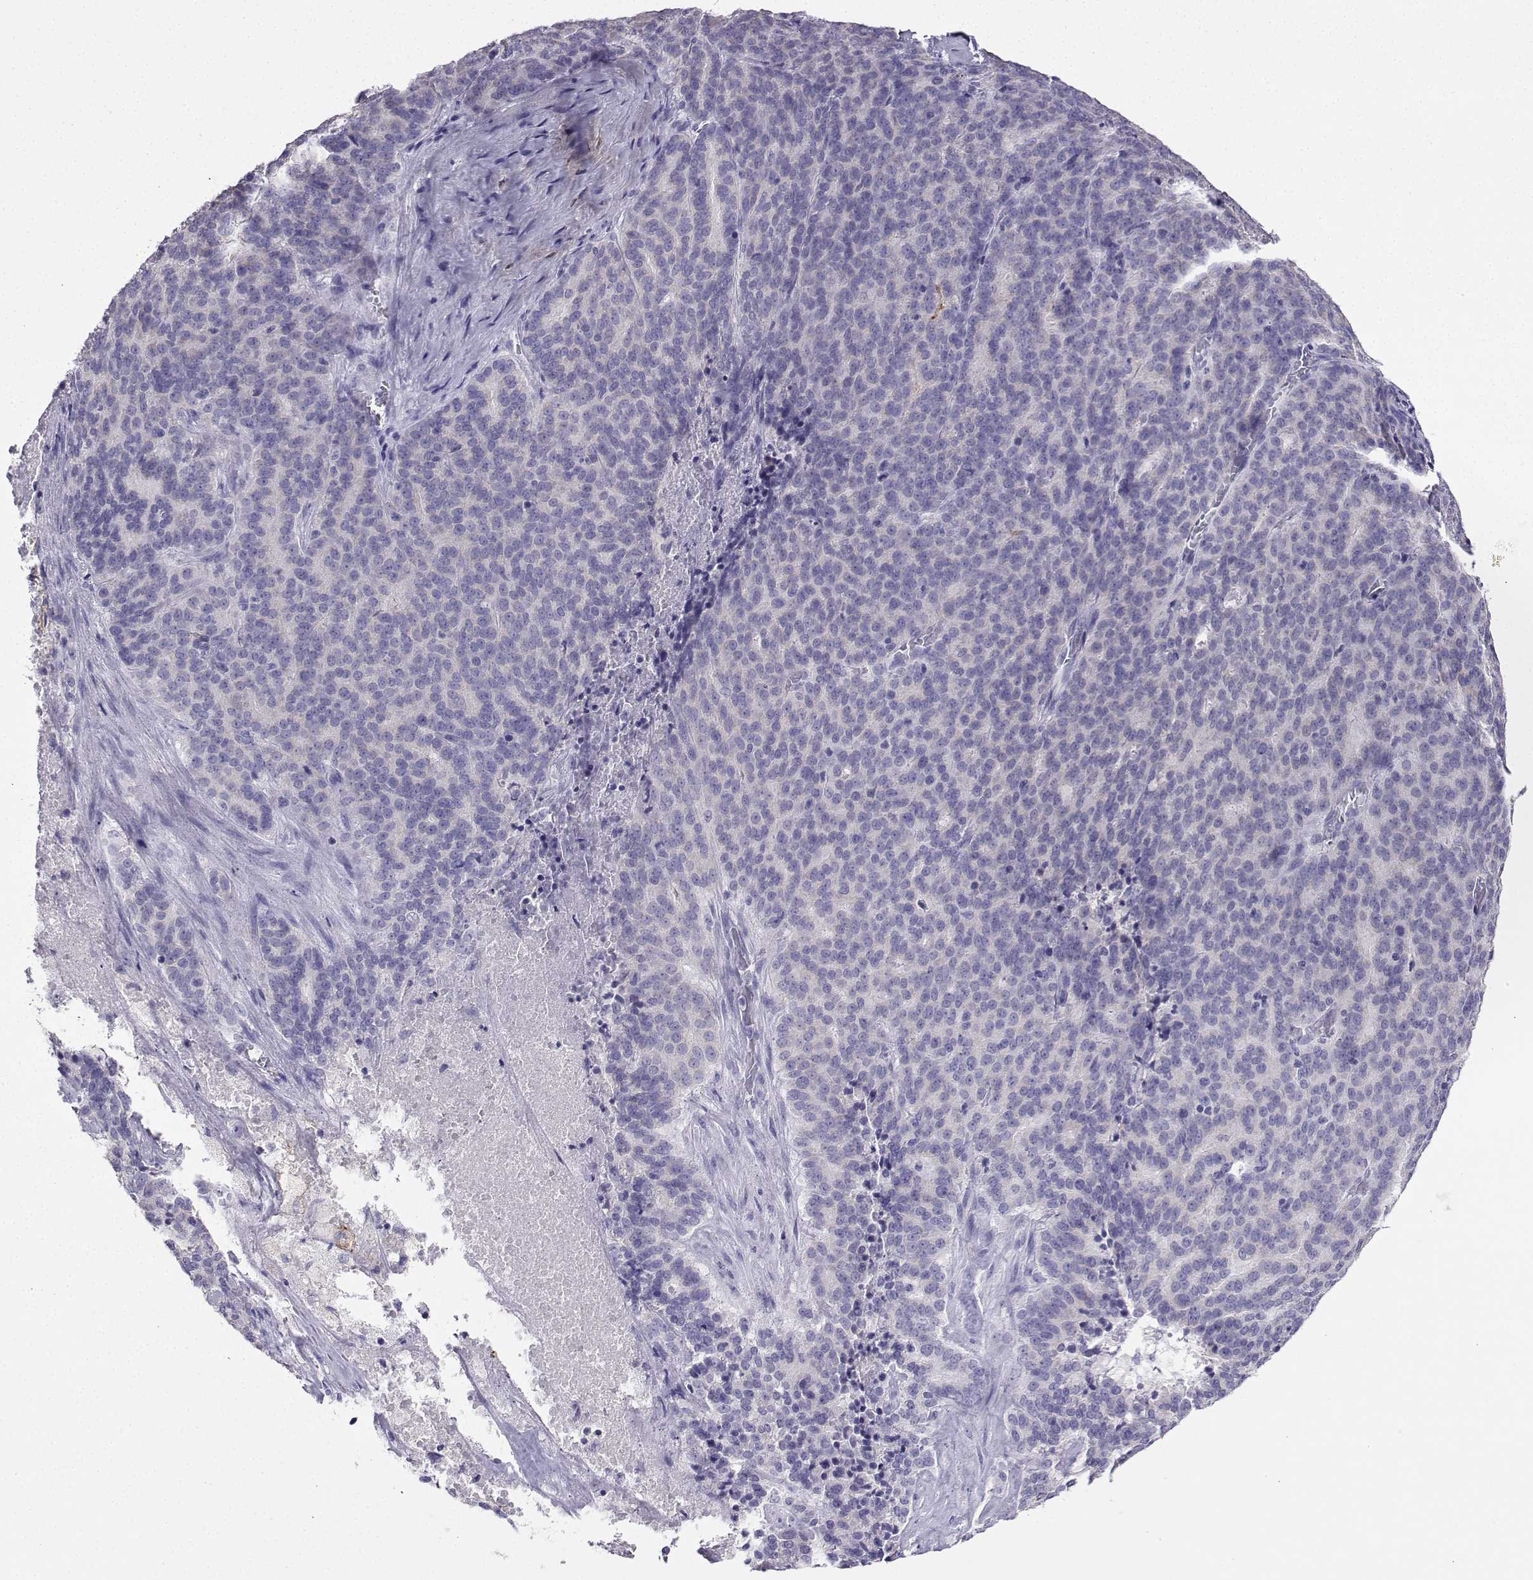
{"staining": {"intensity": "negative", "quantity": "none", "location": "none"}, "tissue": "liver cancer", "cell_type": "Tumor cells", "image_type": "cancer", "snomed": [{"axis": "morphology", "description": "Cholangiocarcinoma"}, {"axis": "topography", "description": "Liver"}], "caption": "IHC of human liver cancer exhibits no staining in tumor cells. The staining is performed using DAB (3,3'-diaminobenzidine) brown chromogen with nuclei counter-stained in using hematoxylin.", "gene": "LINGO1", "patient": {"sex": "female", "age": 47}}